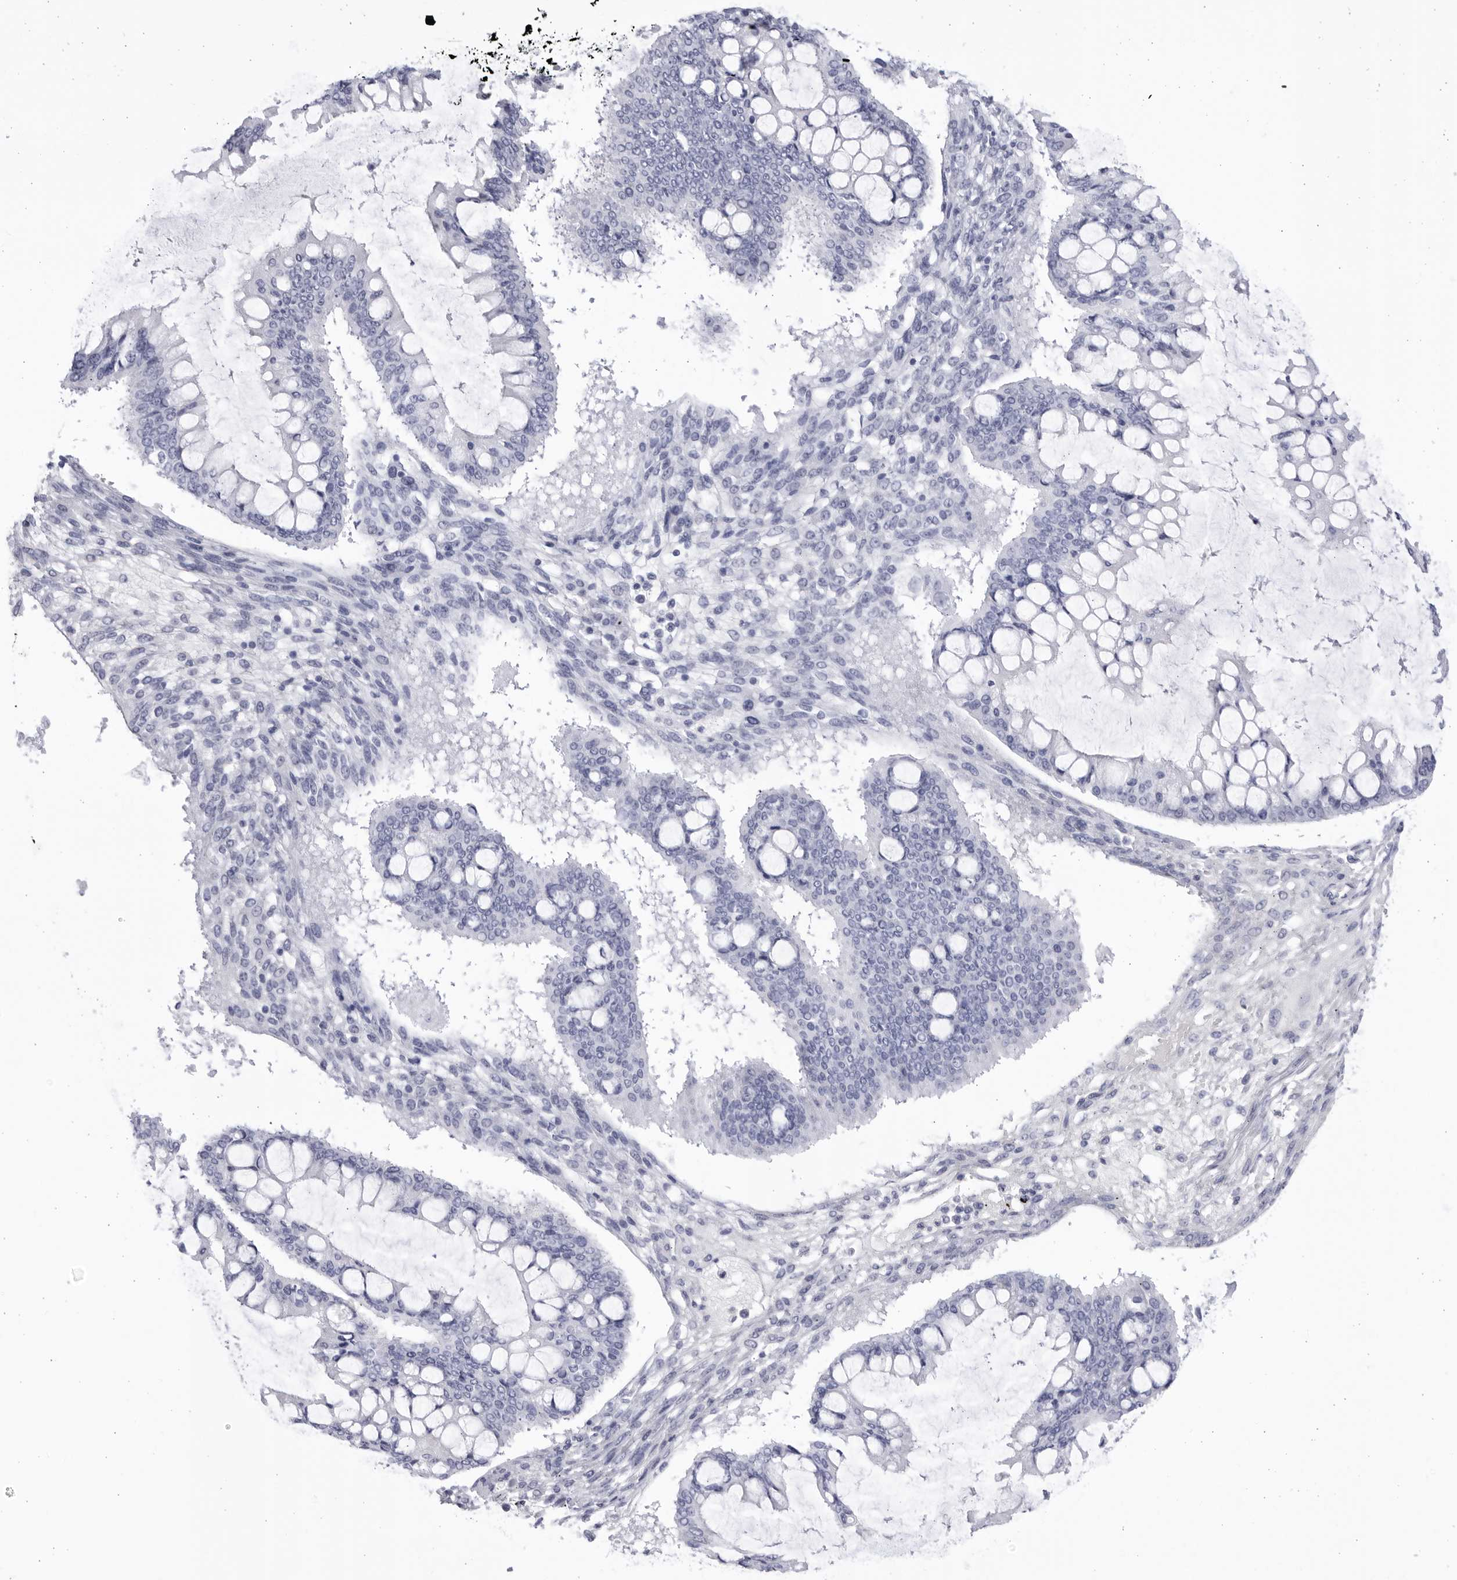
{"staining": {"intensity": "negative", "quantity": "none", "location": "none"}, "tissue": "ovarian cancer", "cell_type": "Tumor cells", "image_type": "cancer", "snomed": [{"axis": "morphology", "description": "Cystadenocarcinoma, mucinous, NOS"}, {"axis": "topography", "description": "Ovary"}], "caption": "This is an immunohistochemistry (IHC) photomicrograph of human mucinous cystadenocarcinoma (ovarian). There is no positivity in tumor cells.", "gene": "CCDC181", "patient": {"sex": "female", "age": 73}}